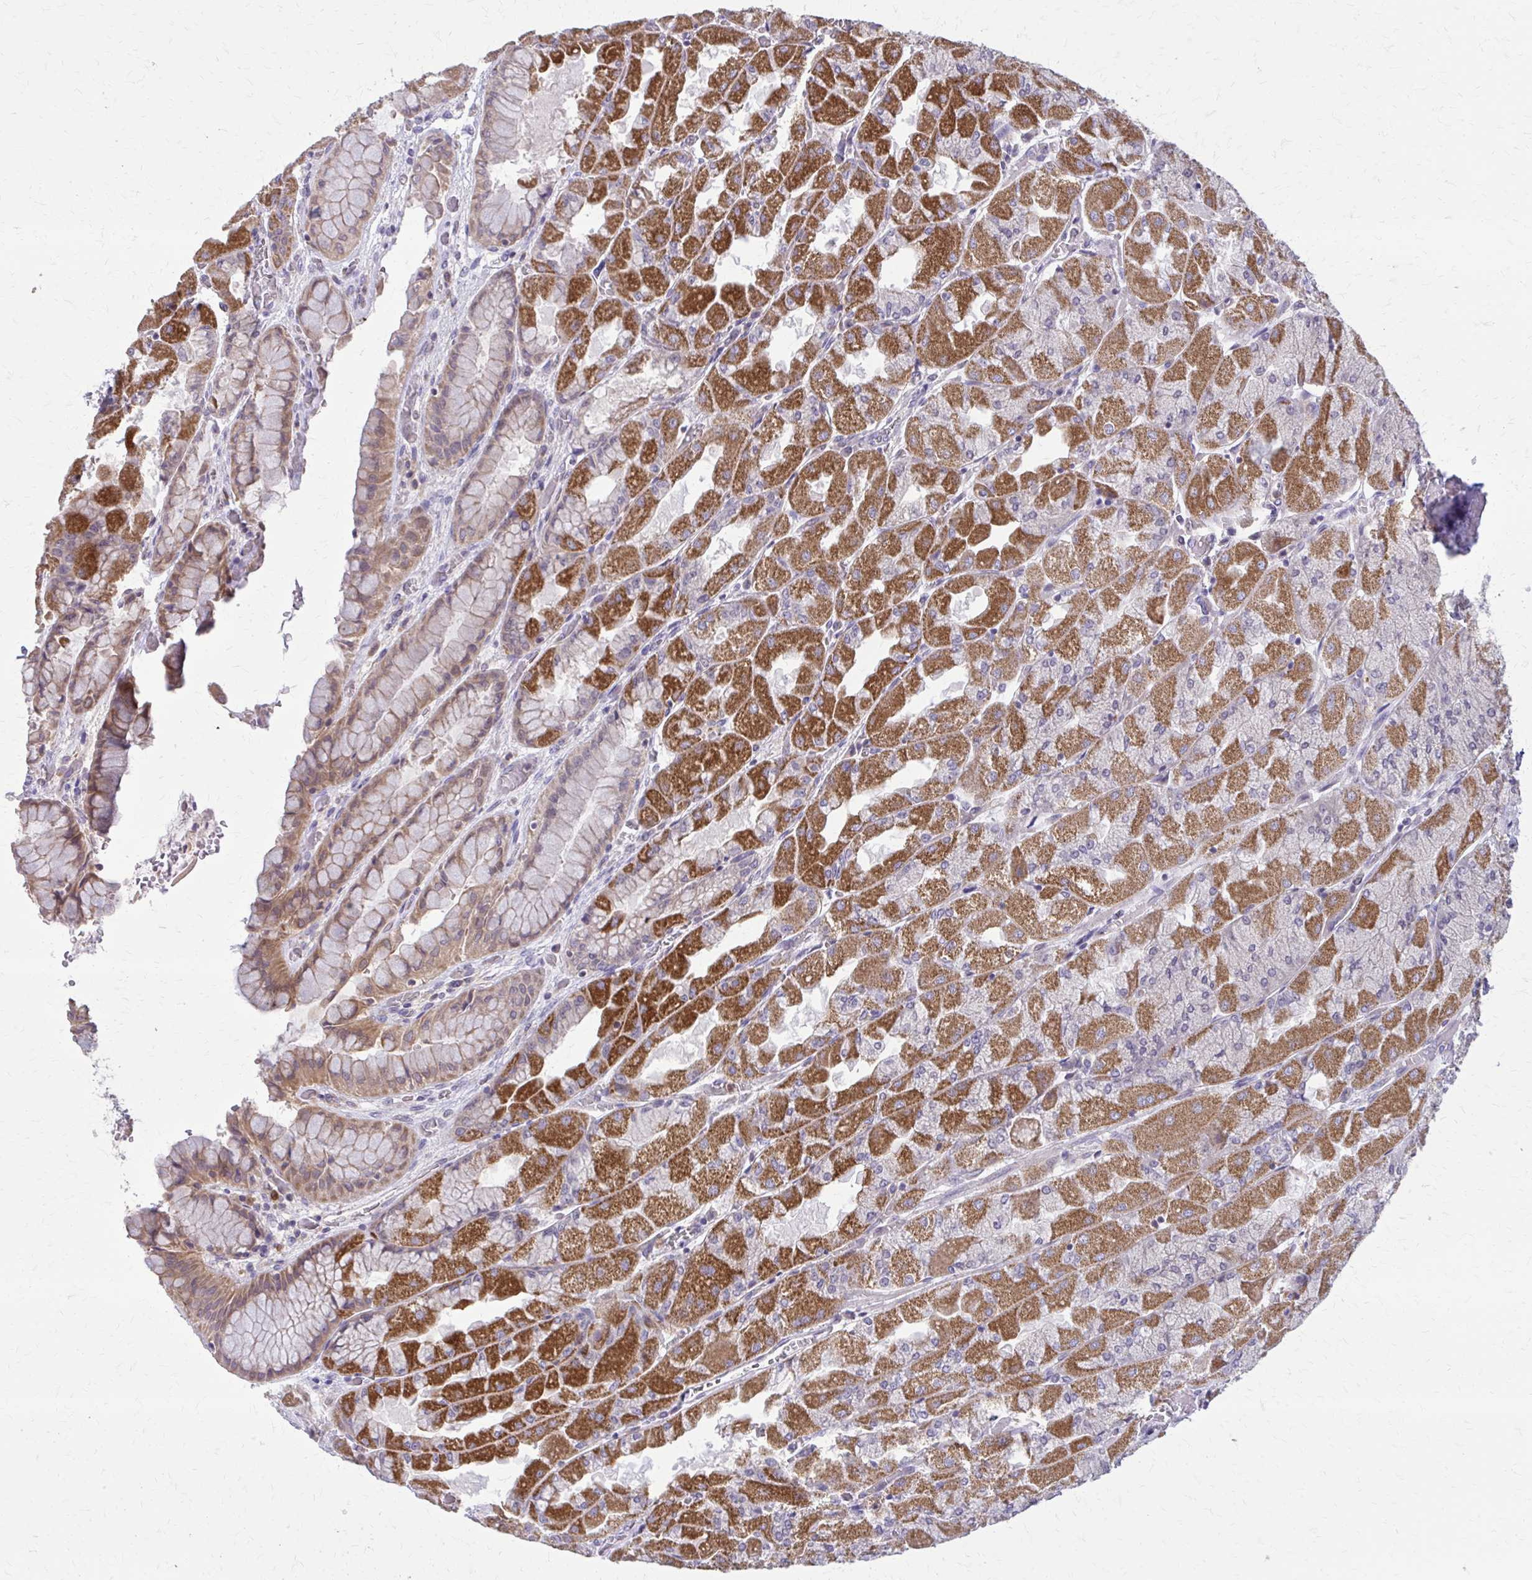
{"staining": {"intensity": "strong", "quantity": "25%-75%", "location": "cytoplasmic/membranous"}, "tissue": "stomach", "cell_type": "Glandular cells", "image_type": "normal", "snomed": [{"axis": "morphology", "description": "Normal tissue, NOS"}, {"axis": "topography", "description": "Stomach"}], "caption": "Immunohistochemical staining of benign human stomach shows 25%-75% levels of strong cytoplasmic/membranous protein expression in approximately 25%-75% of glandular cells. (IHC, brightfield microscopy, high magnification).", "gene": "NRBF2", "patient": {"sex": "female", "age": 61}}